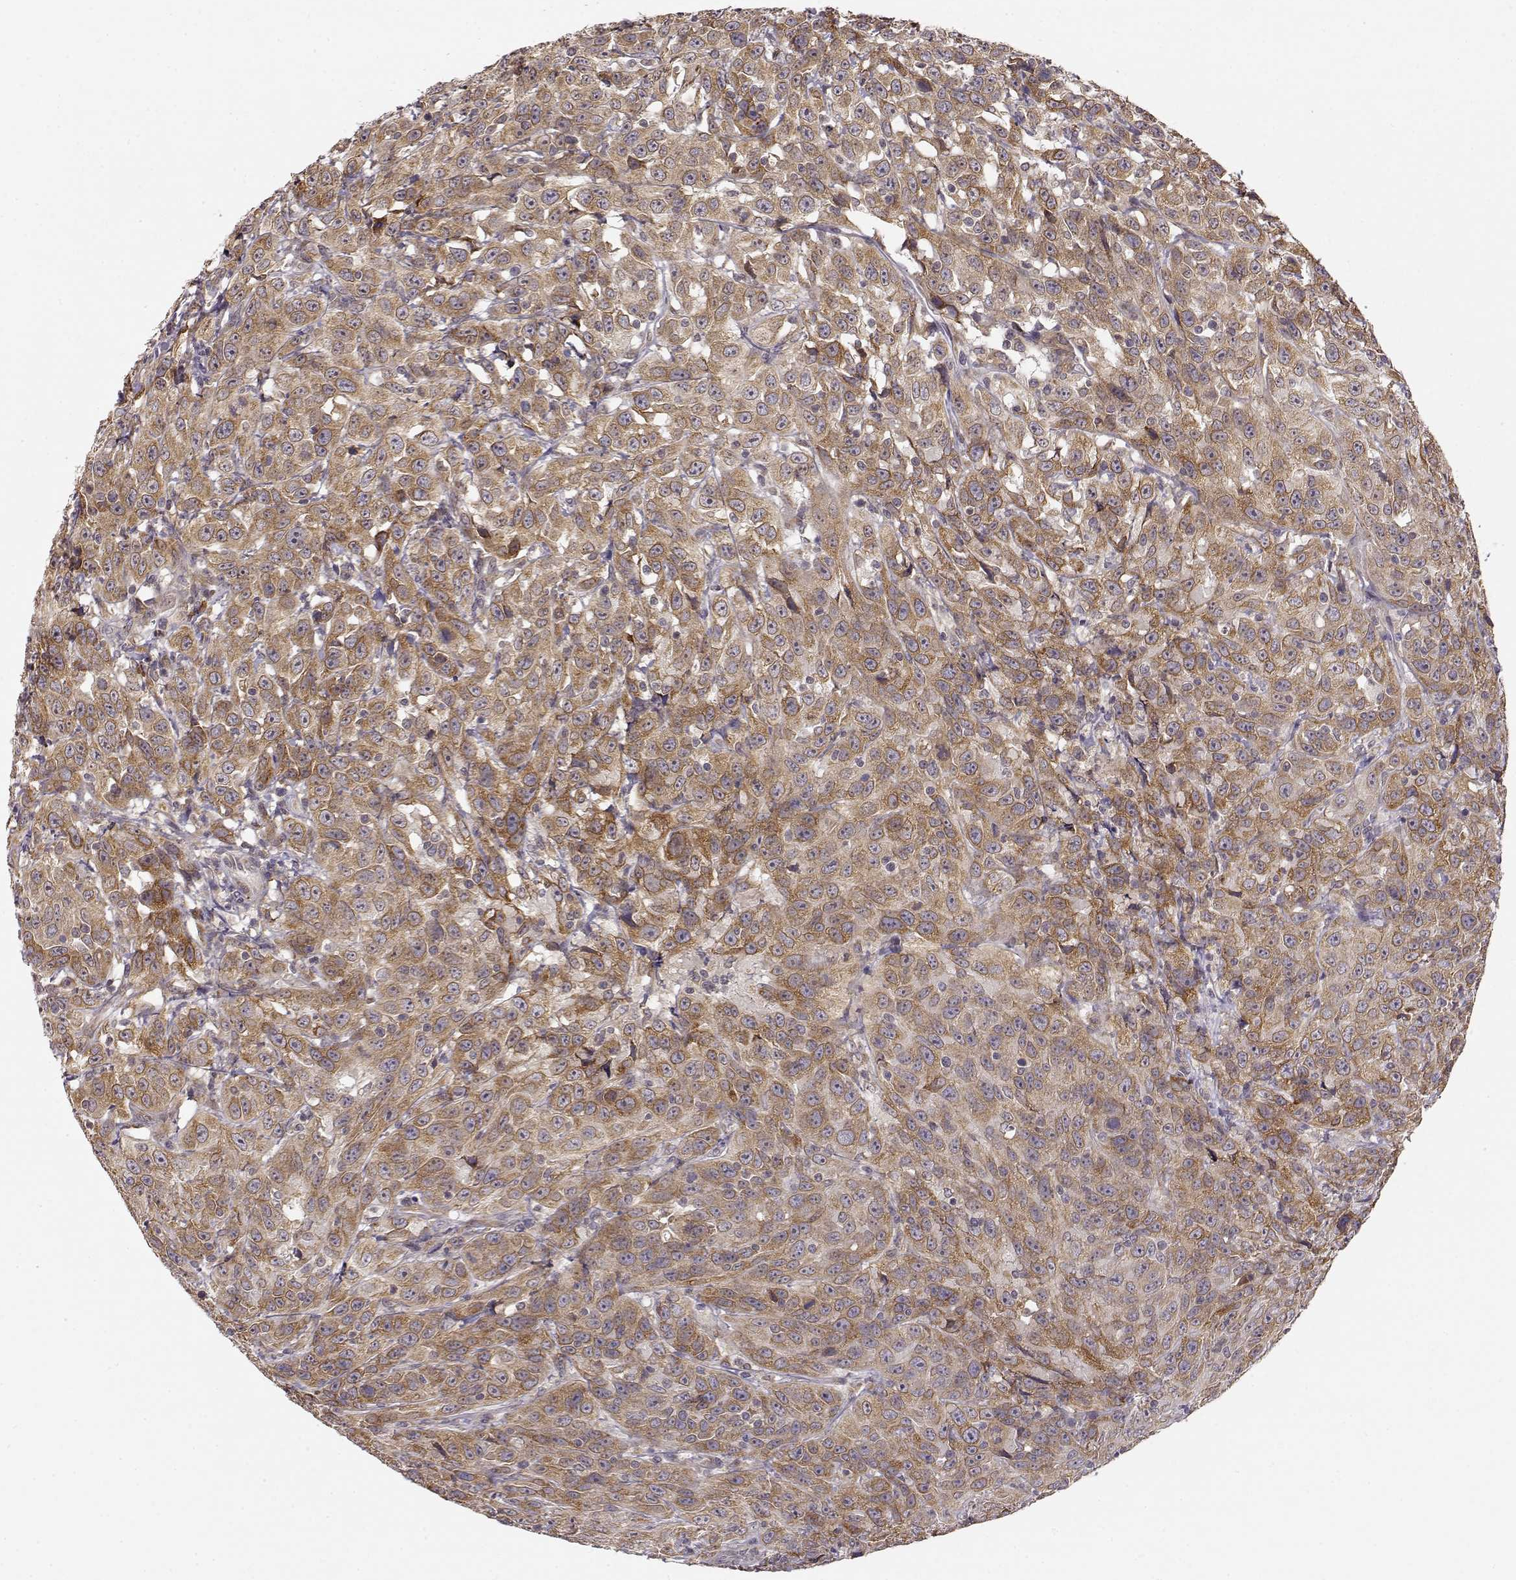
{"staining": {"intensity": "moderate", "quantity": ">75%", "location": "cytoplasmic/membranous"}, "tissue": "urothelial cancer", "cell_type": "Tumor cells", "image_type": "cancer", "snomed": [{"axis": "morphology", "description": "Urothelial carcinoma, NOS"}, {"axis": "morphology", "description": "Urothelial carcinoma, High grade"}, {"axis": "topography", "description": "Urinary bladder"}], "caption": "Transitional cell carcinoma tissue reveals moderate cytoplasmic/membranous positivity in approximately >75% of tumor cells, visualized by immunohistochemistry.", "gene": "ERGIC2", "patient": {"sex": "female", "age": 73}}